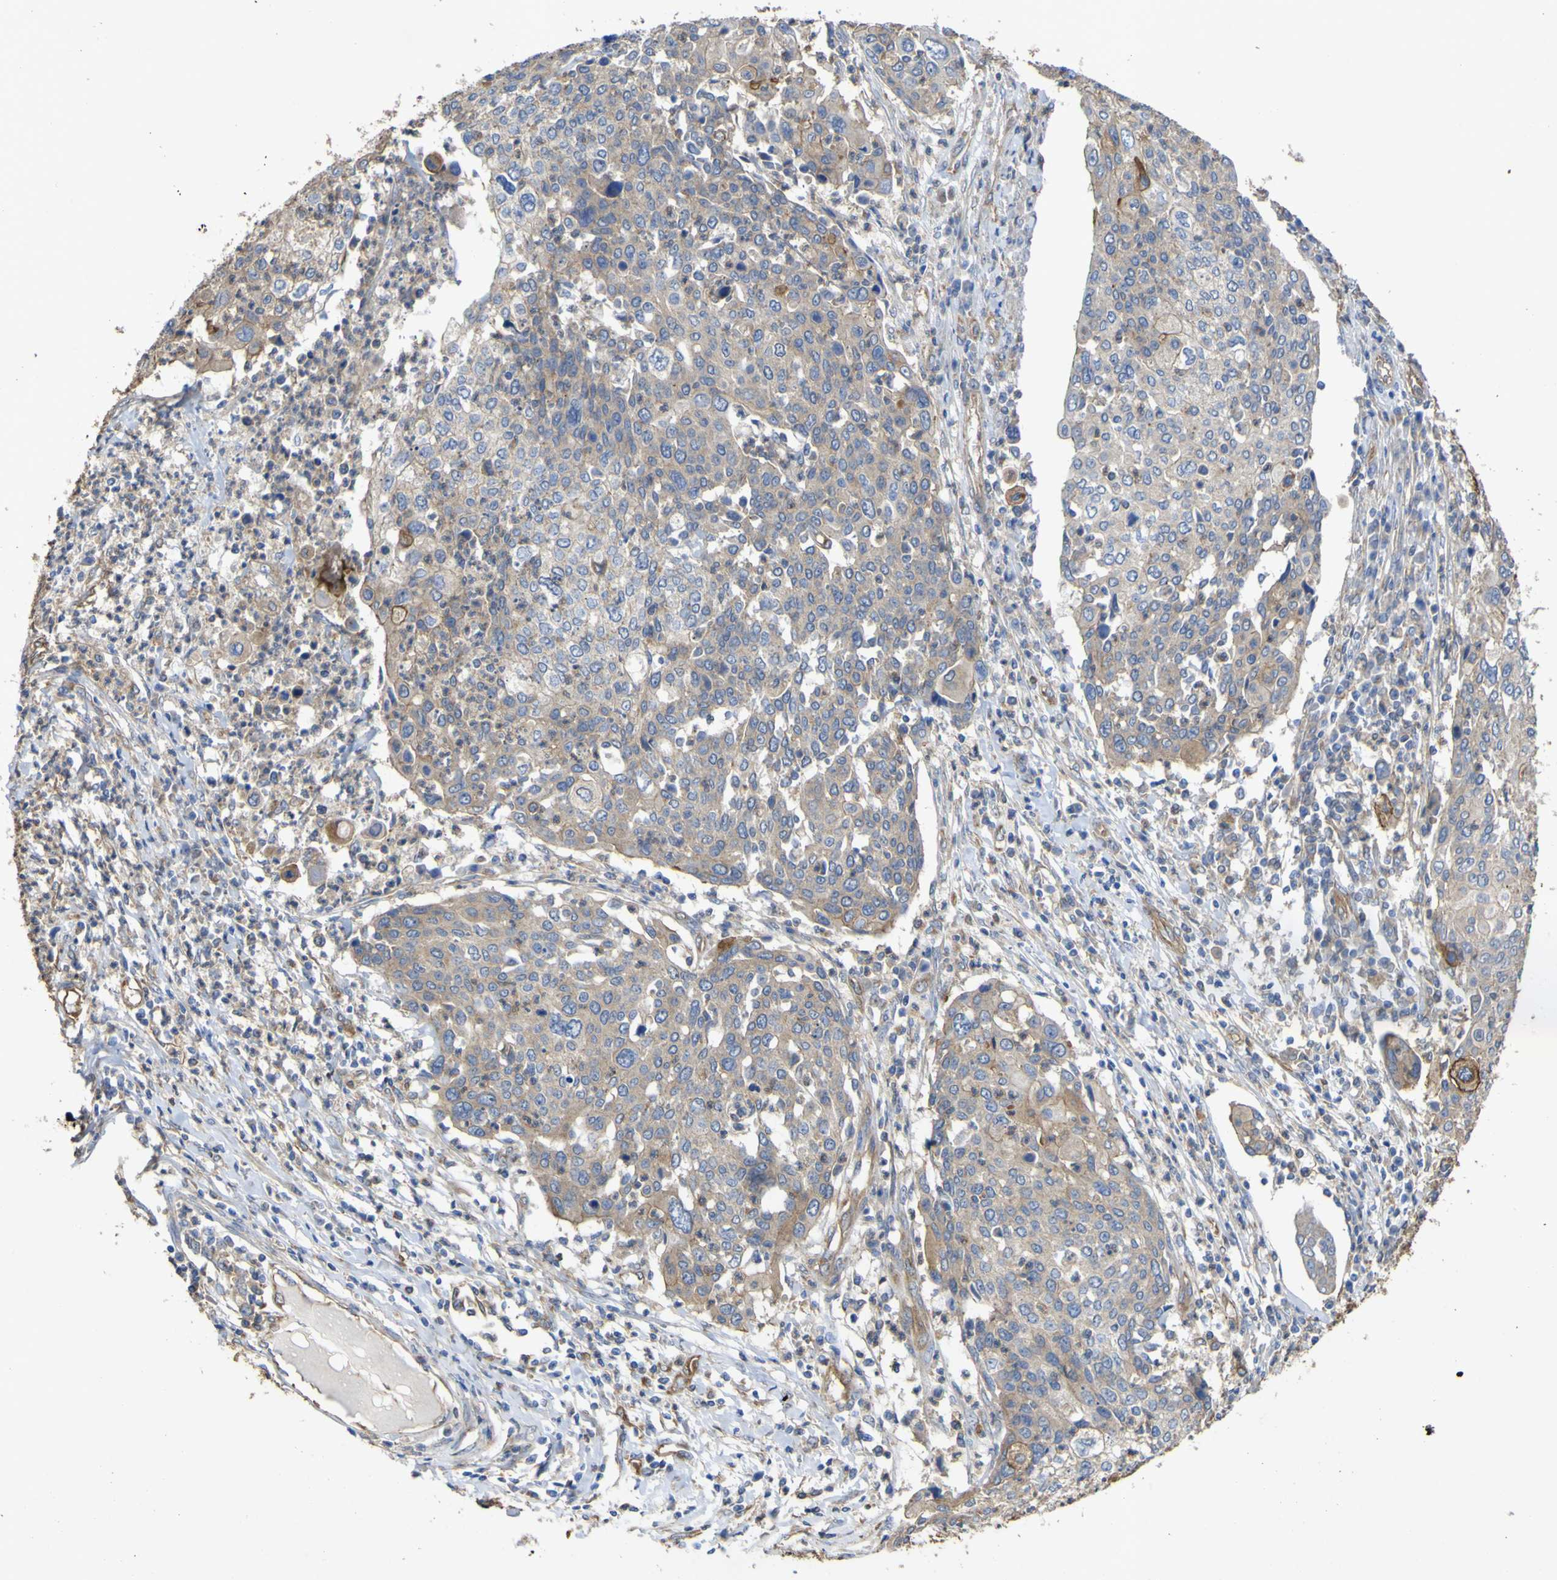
{"staining": {"intensity": "weak", "quantity": "25%-75%", "location": "cytoplasmic/membranous"}, "tissue": "cervical cancer", "cell_type": "Tumor cells", "image_type": "cancer", "snomed": [{"axis": "morphology", "description": "Squamous cell carcinoma, NOS"}, {"axis": "topography", "description": "Cervix"}], "caption": "An immunohistochemistry image of tumor tissue is shown. Protein staining in brown labels weak cytoplasmic/membranous positivity in cervical cancer (squamous cell carcinoma) within tumor cells.", "gene": "TNFSF15", "patient": {"sex": "female", "age": 40}}